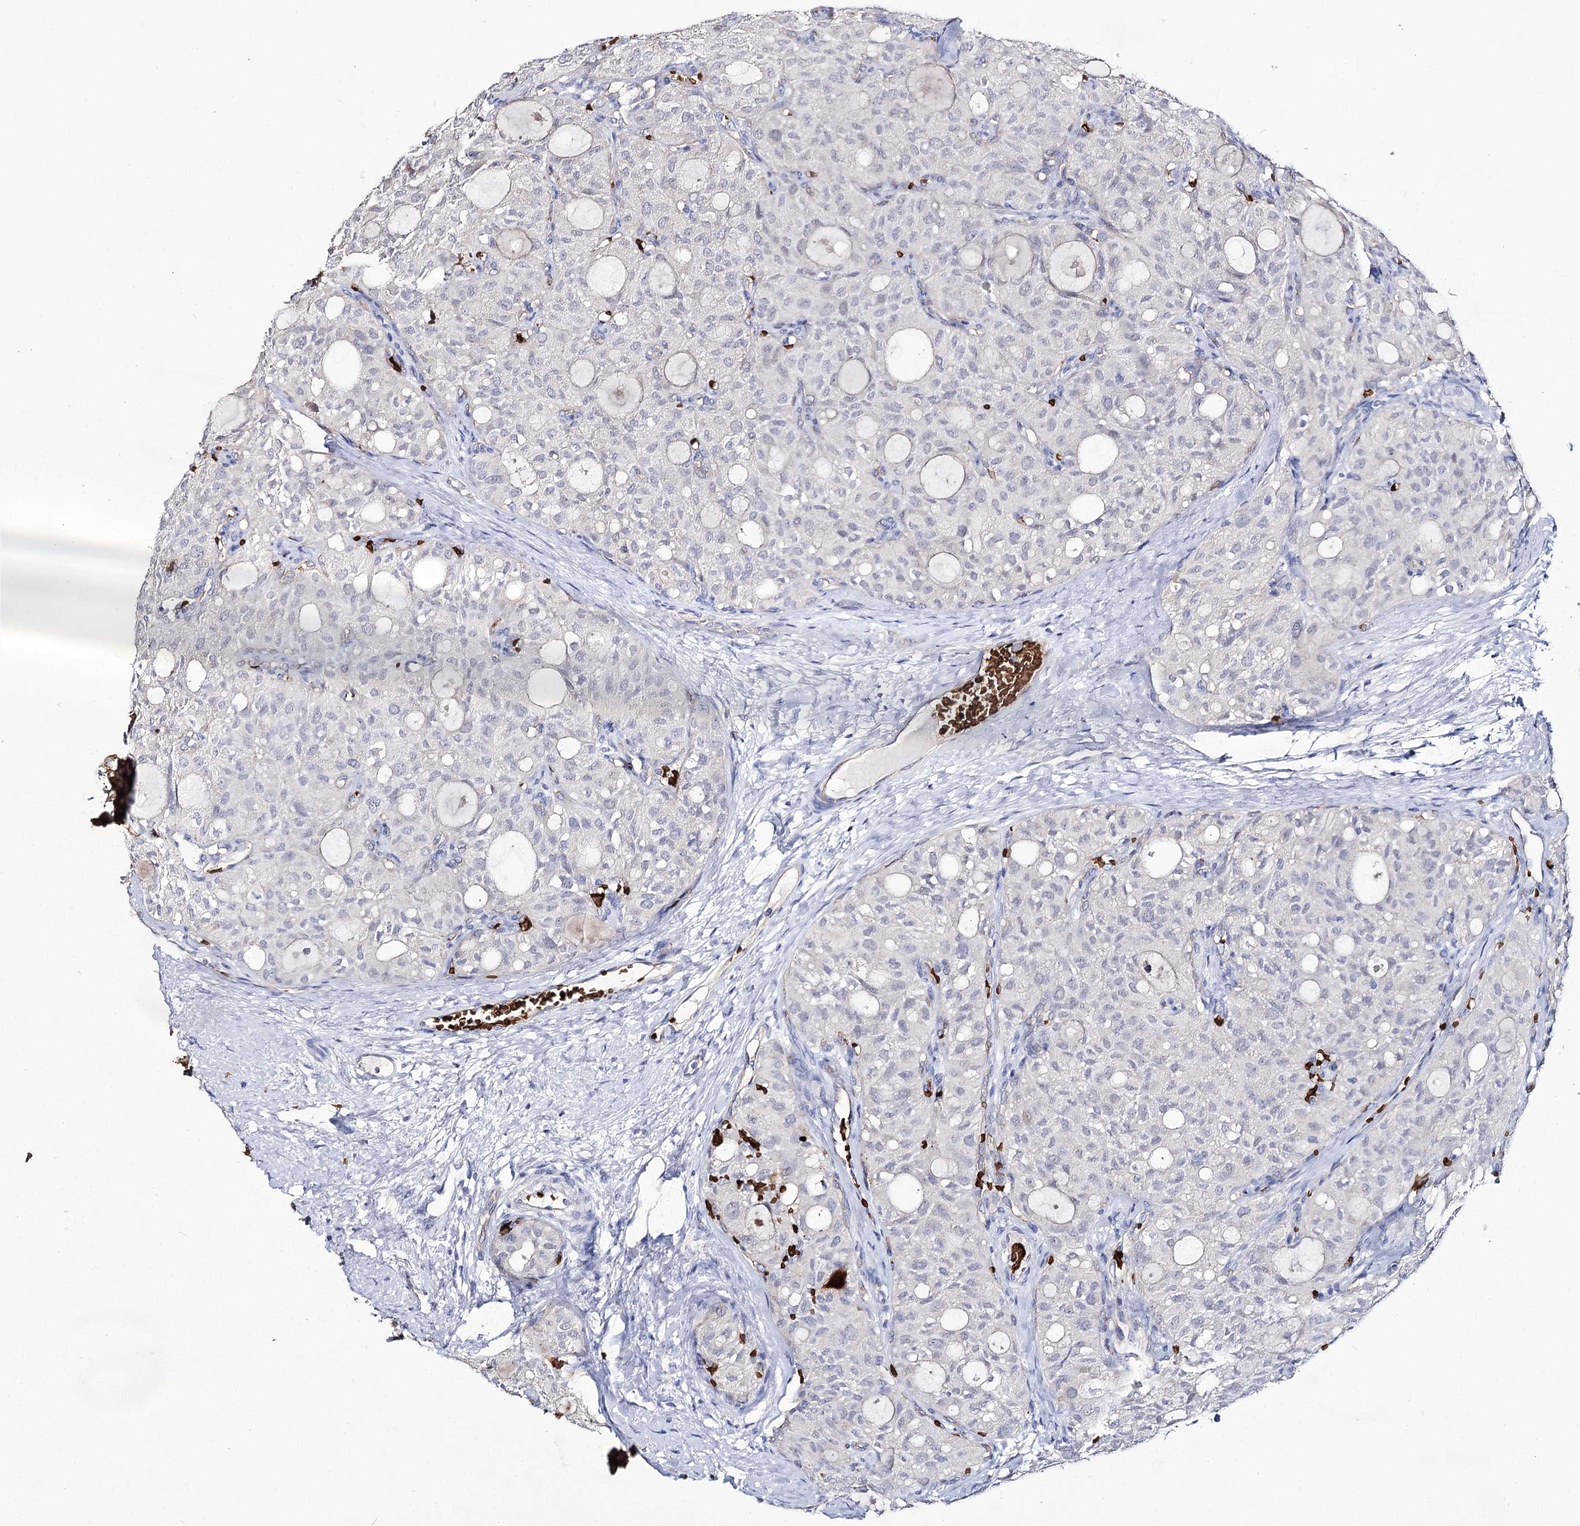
{"staining": {"intensity": "negative", "quantity": "none", "location": "none"}, "tissue": "thyroid cancer", "cell_type": "Tumor cells", "image_type": "cancer", "snomed": [{"axis": "morphology", "description": "Follicular adenoma carcinoma, NOS"}, {"axis": "topography", "description": "Thyroid gland"}], "caption": "Image shows no significant protein staining in tumor cells of thyroid cancer.", "gene": "GBF1", "patient": {"sex": "male", "age": 75}}